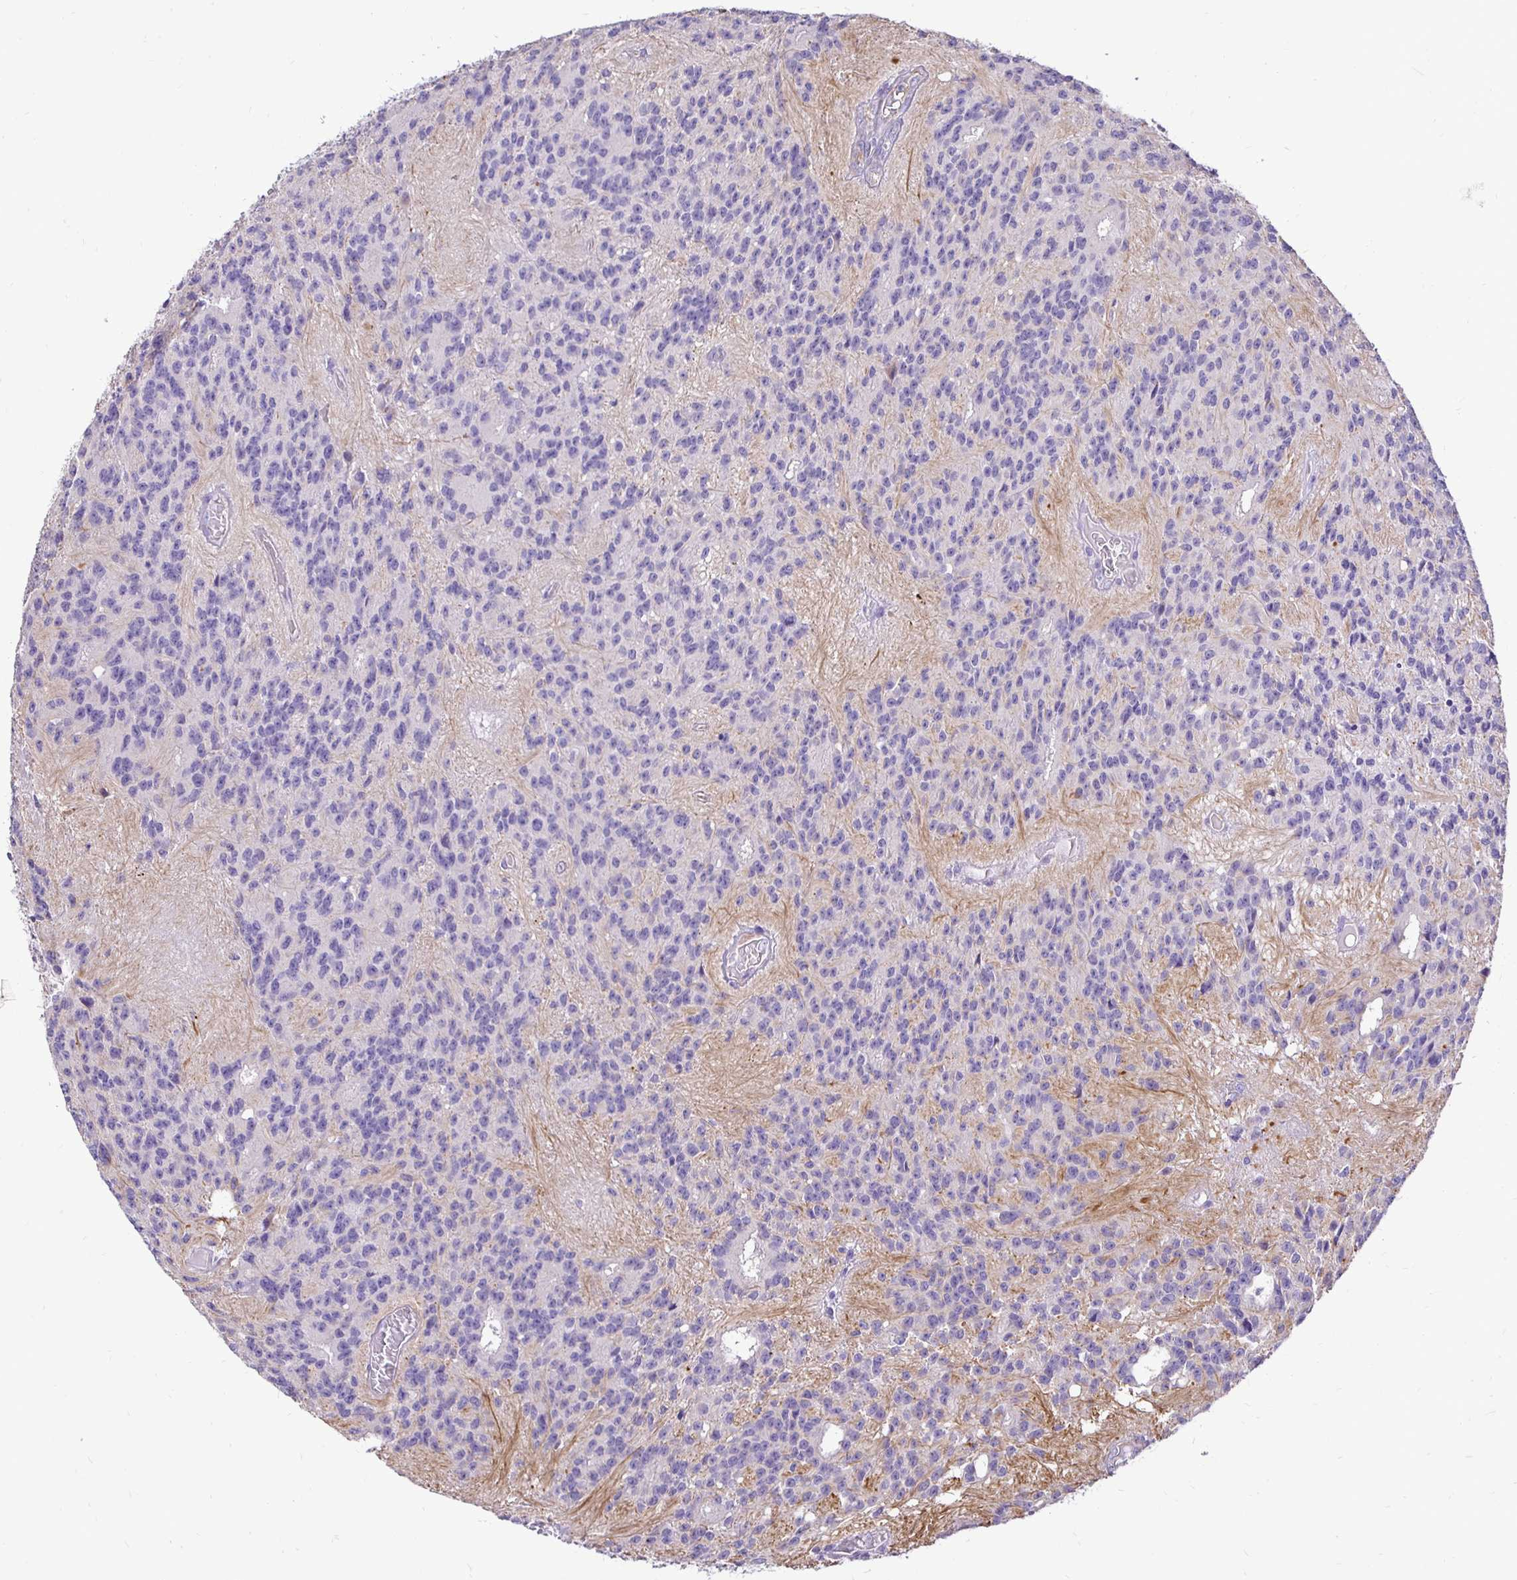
{"staining": {"intensity": "negative", "quantity": "none", "location": "none"}, "tissue": "glioma", "cell_type": "Tumor cells", "image_type": "cancer", "snomed": [{"axis": "morphology", "description": "Glioma, malignant, Low grade"}, {"axis": "topography", "description": "Brain"}], "caption": "Immunohistochemistry (IHC) photomicrograph of neoplastic tissue: malignant glioma (low-grade) stained with DAB (3,3'-diaminobenzidine) demonstrates no significant protein expression in tumor cells.", "gene": "TAF1D", "patient": {"sex": "male", "age": 31}}